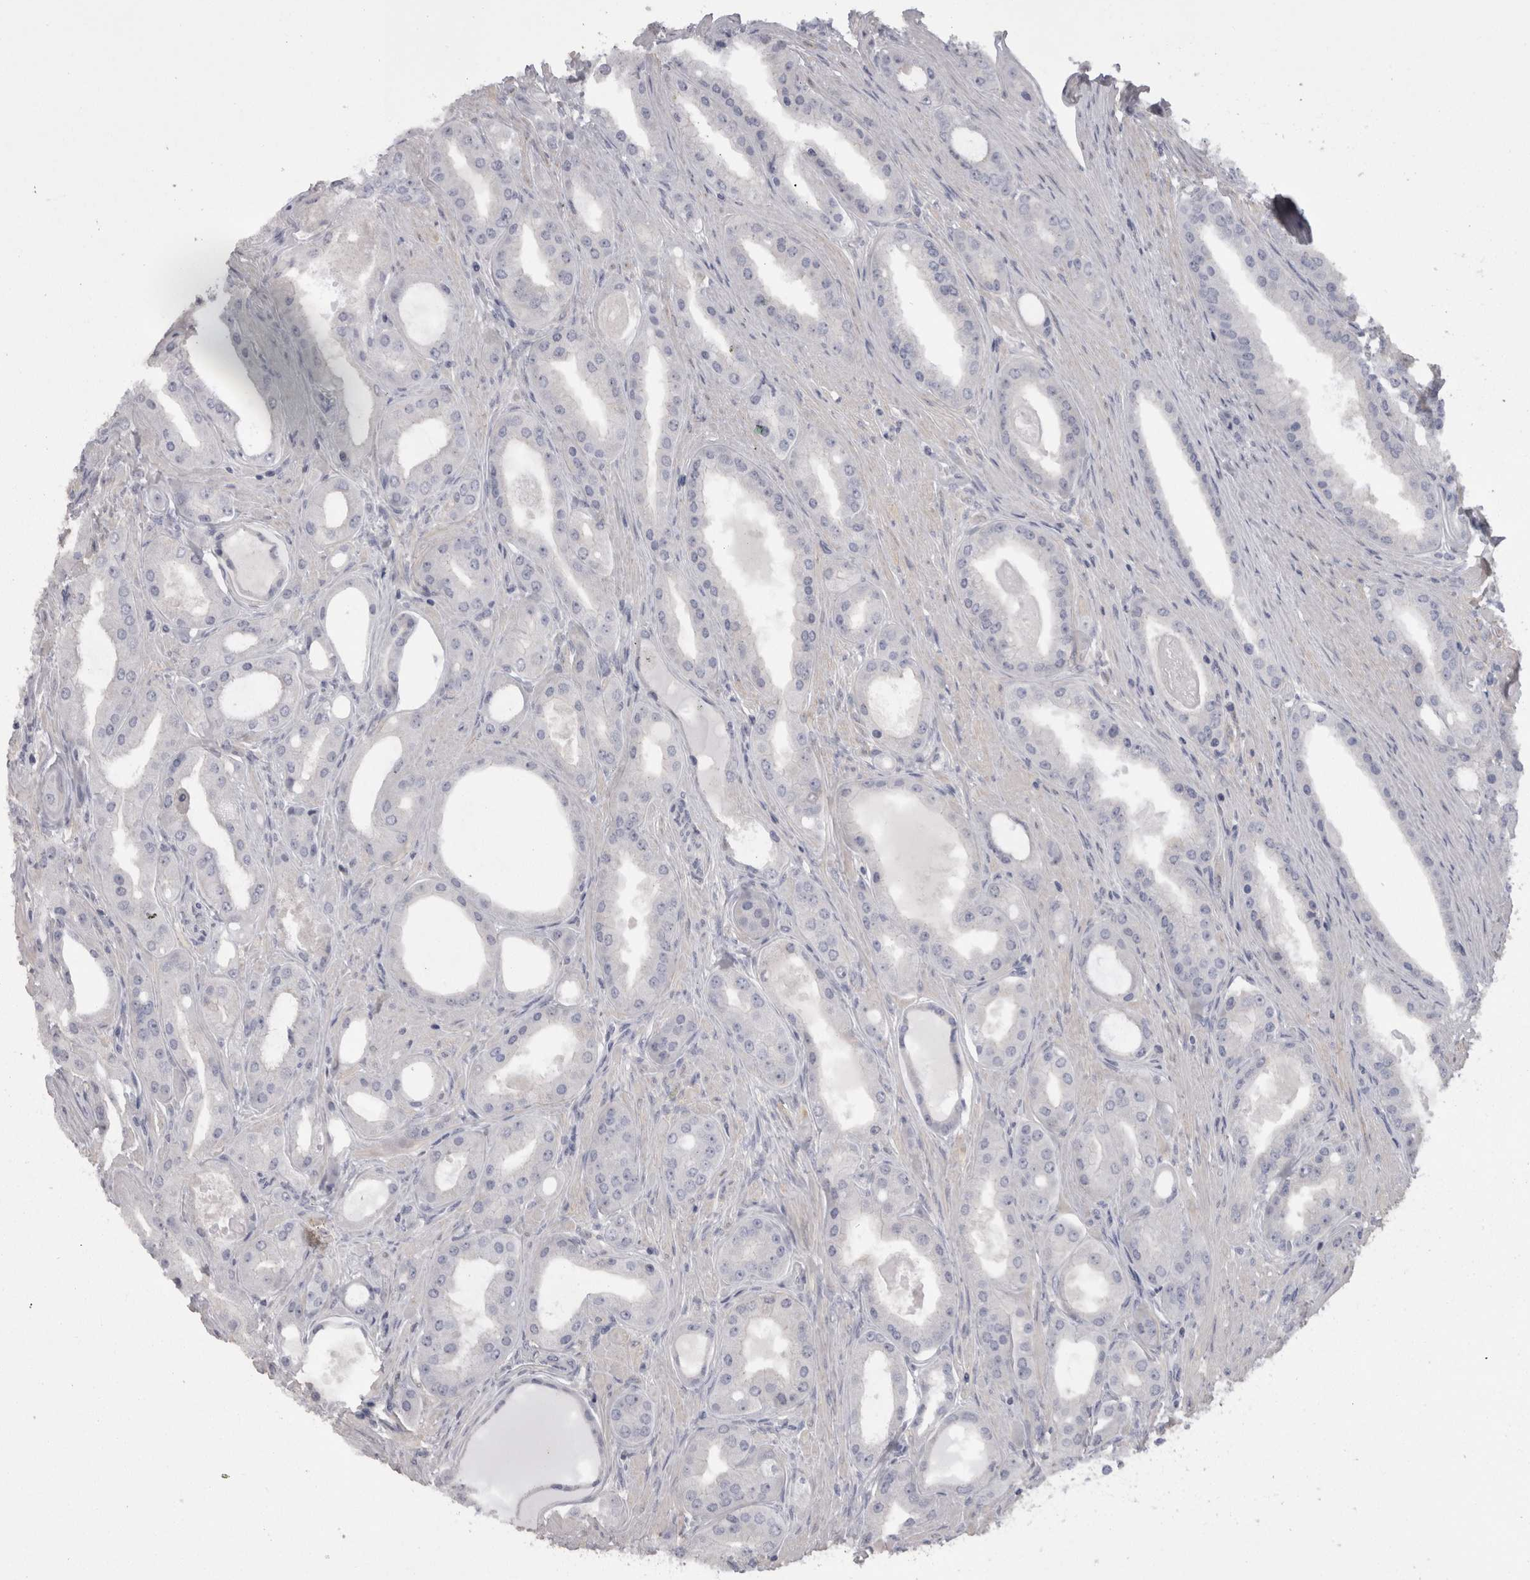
{"staining": {"intensity": "negative", "quantity": "none", "location": "none"}, "tissue": "prostate cancer", "cell_type": "Tumor cells", "image_type": "cancer", "snomed": [{"axis": "morphology", "description": "Adenocarcinoma, High grade"}, {"axis": "topography", "description": "Prostate"}], "caption": "Prostate high-grade adenocarcinoma was stained to show a protein in brown. There is no significant expression in tumor cells.", "gene": "CAMK2D", "patient": {"sex": "male", "age": 60}}